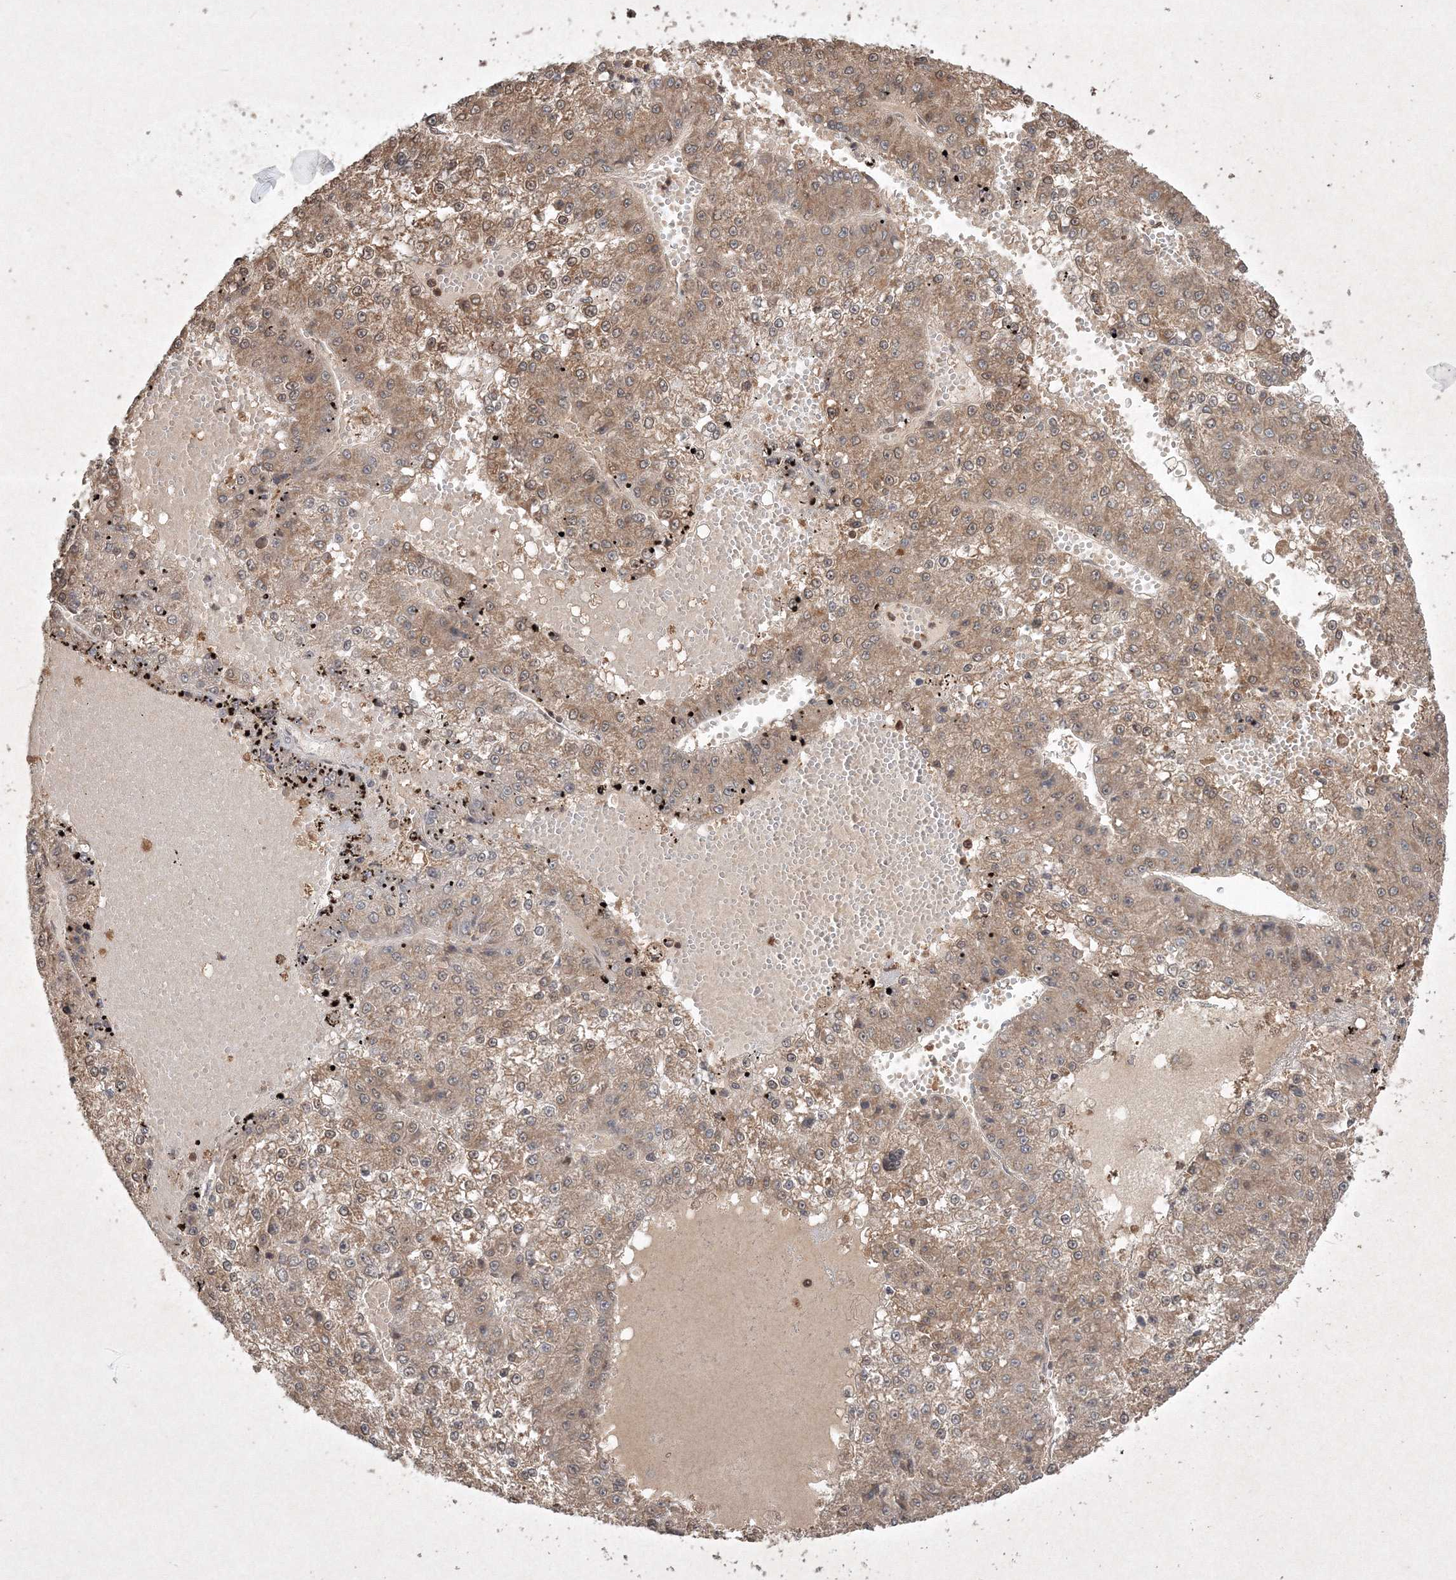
{"staining": {"intensity": "moderate", "quantity": ">75%", "location": "cytoplasmic/membranous"}, "tissue": "liver cancer", "cell_type": "Tumor cells", "image_type": "cancer", "snomed": [{"axis": "morphology", "description": "Carcinoma, Hepatocellular, NOS"}, {"axis": "topography", "description": "Liver"}], "caption": "Moderate cytoplasmic/membranous staining for a protein is identified in about >75% of tumor cells of liver cancer (hepatocellular carcinoma) using IHC.", "gene": "PLTP", "patient": {"sex": "female", "age": 73}}